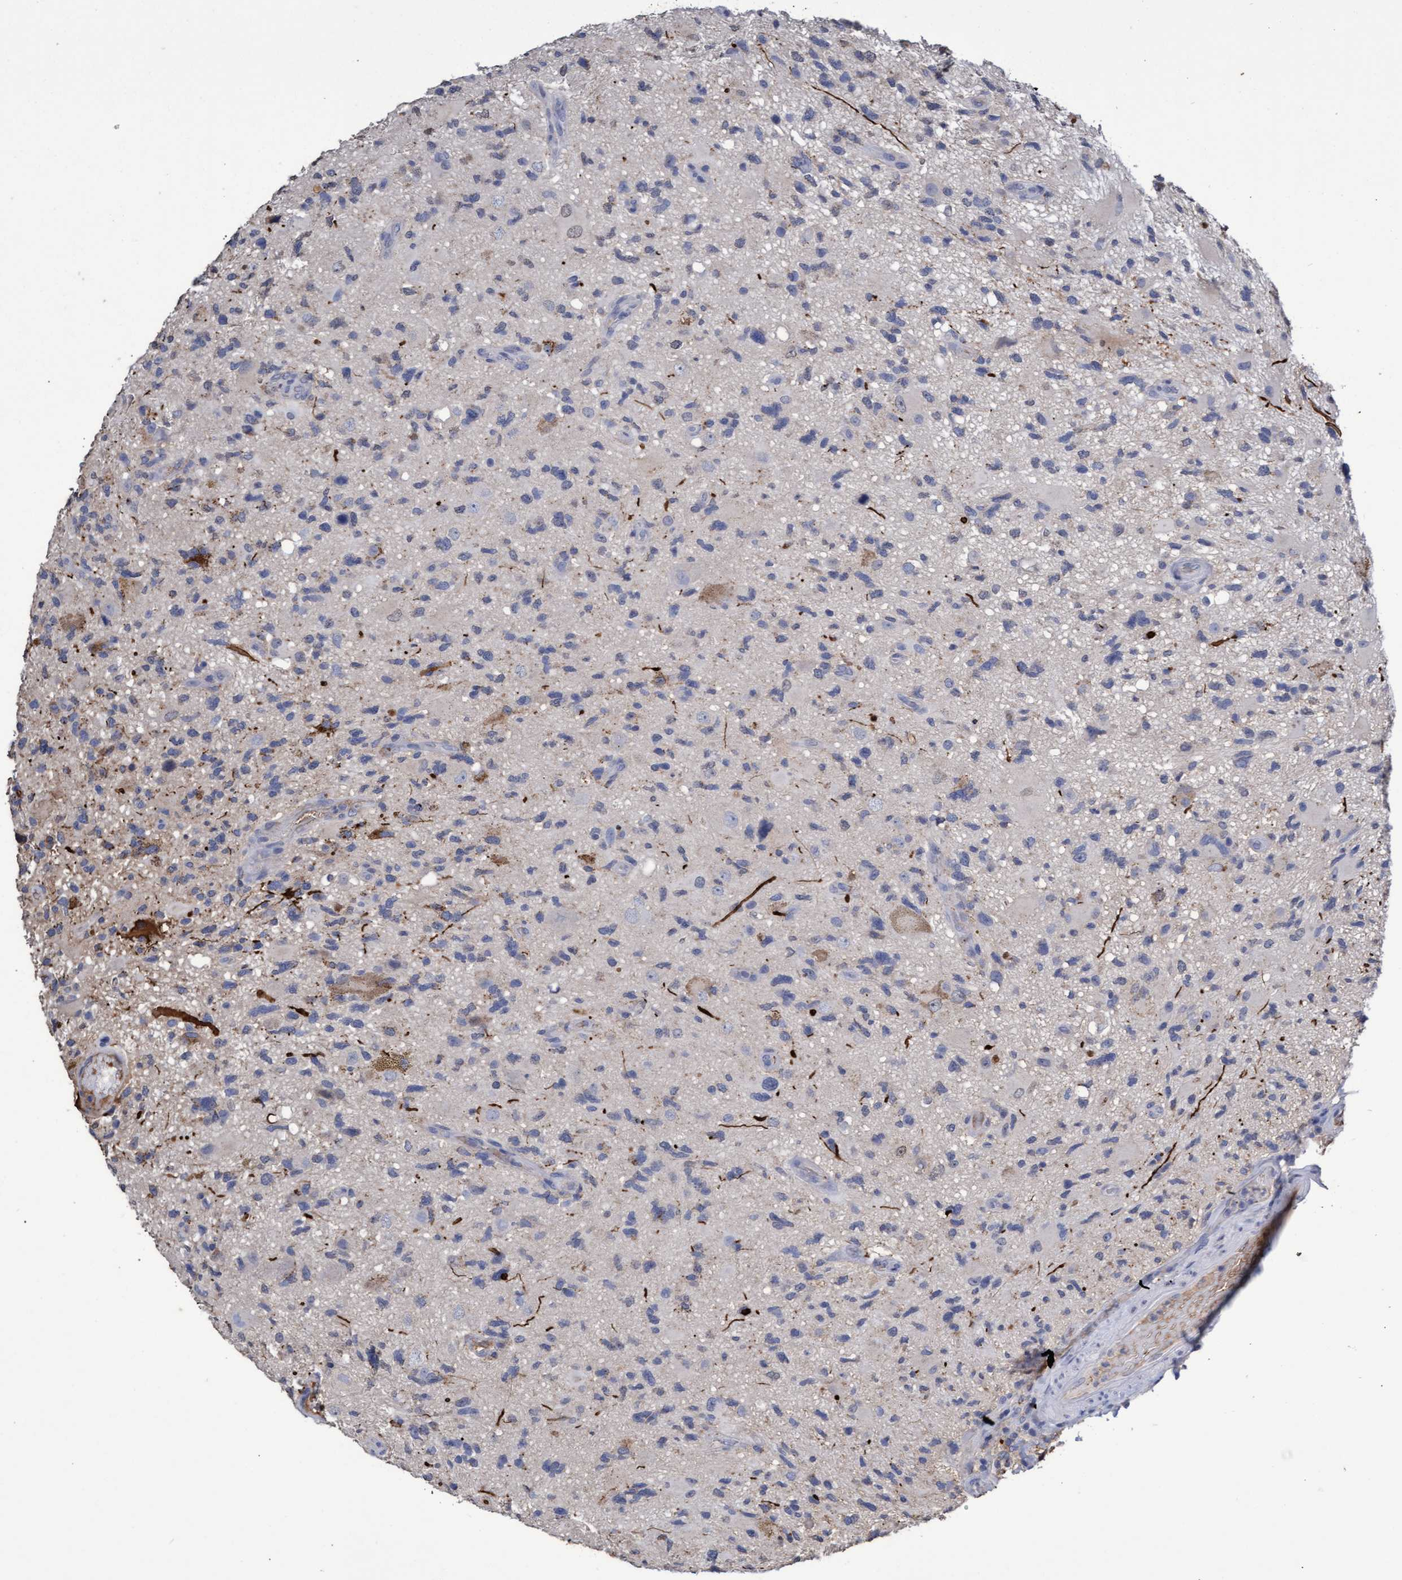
{"staining": {"intensity": "moderate", "quantity": "<25%", "location": "cytoplasmic/membranous"}, "tissue": "glioma", "cell_type": "Tumor cells", "image_type": "cancer", "snomed": [{"axis": "morphology", "description": "Glioma, malignant, High grade"}, {"axis": "topography", "description": "Brain"}], "caption": "Moderate cytoplasmic/membranous expression for a protein is identified in approximately <25% of tumor cells of glioma using immunohistochemistry (IHC).", "gene": "GPR39", "patient": {"sex": "male", "age": 33}}